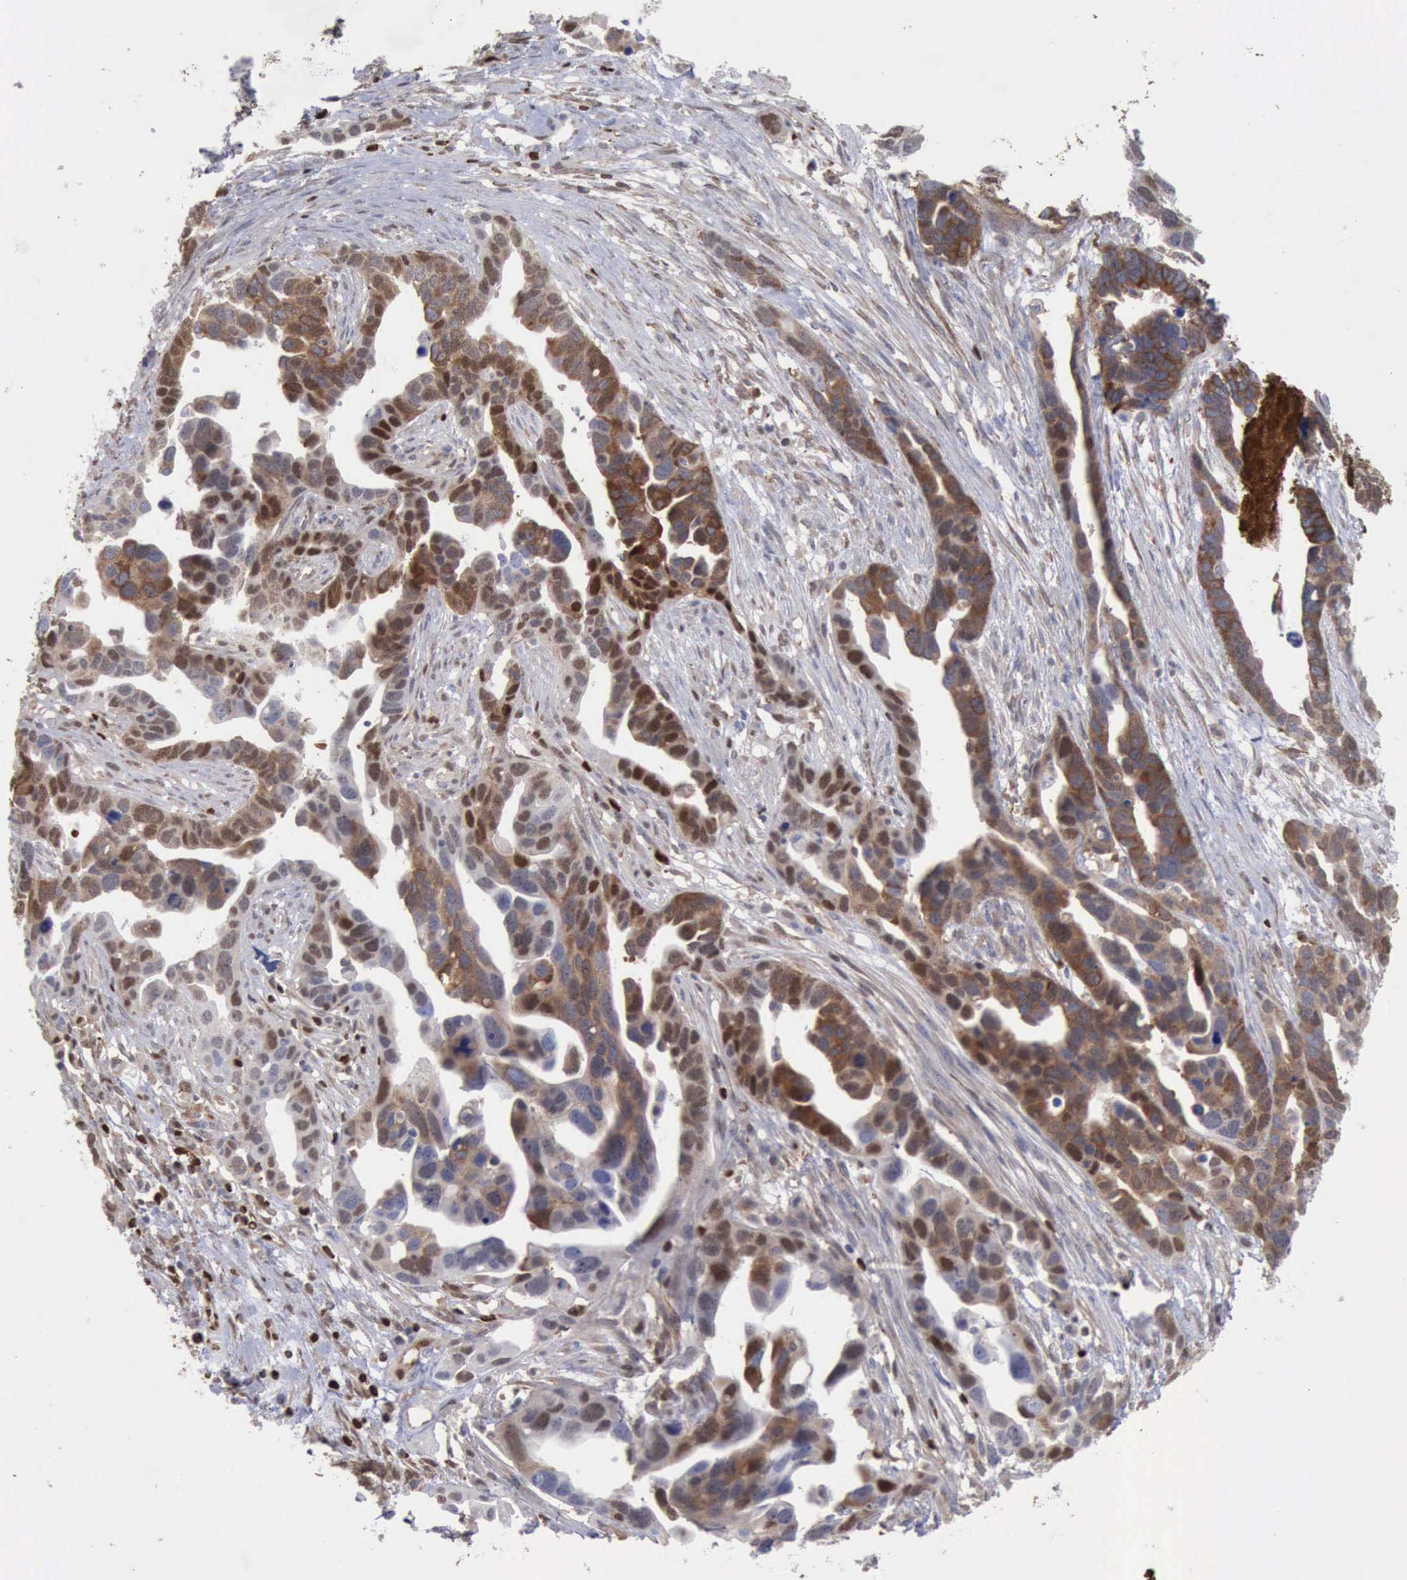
{"staining": {"intensity": "strong", "quantity": ">75%", "location": "cytoplasmic/membranous,nuclear"}, "tissue": "ovarian cancer", "cell_type": "Tumor cells", "image_type": "cancer", "snomed": [{"axis": "morphology", "description": "Cystadenocarcinoma, serous, NOS"}, {"axis": "topography", "description": "Ovary"}], "caption": "Immunohistochemical staining of serous cystadenocarcinoma (ovarian) reveals high levels of strong cytoplasmic/membranous and nuclear staining in approximately >75% of tumor cells.", "gene": "PDCD4", "patient": {"sex": "female", "age": 54}}